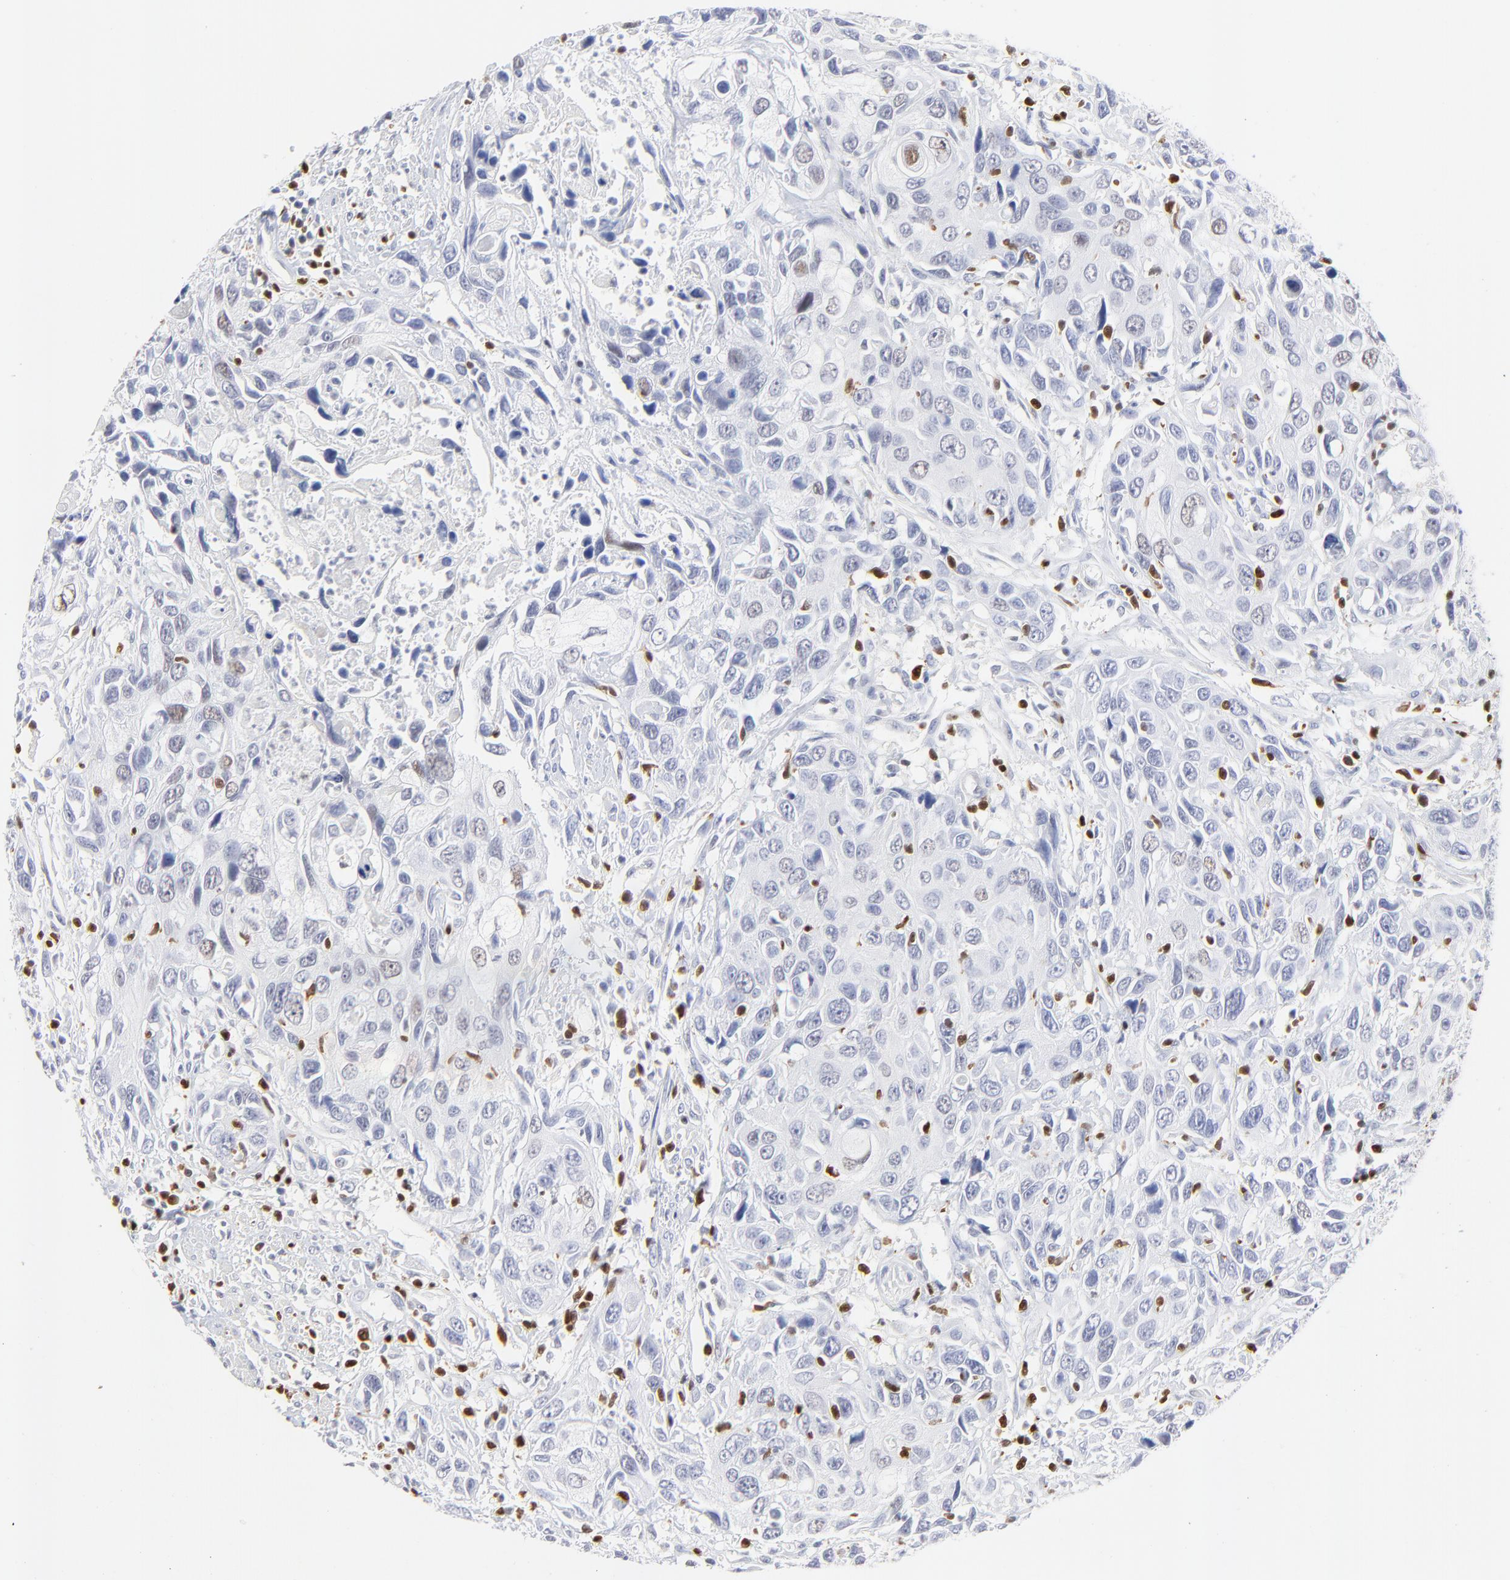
{"staining": {"intensity": "negative", "quantity": "none", "location": "none"}, "tissue": "urothelial cancer", "cell_type": "Tumor cells", "image_type": "cancer", "snomed": [{"axis": "morphology", "description": "Urothelial carcinoma, High grade"}, {"axis": "topography", "description": "Urinary bladder"}], "caption": "This histopathology image is of urothelial carcinoma (high-grade) stained with immunohistochemistry (IHC) to label a protein in brown with the nuclei are counter-stained blue. There is no positivity in tumor cells. (IHC, brightfield microscopy, high magnification).", "gene": "ZAP70", "patient": {"sex": "male", "age": 71}}